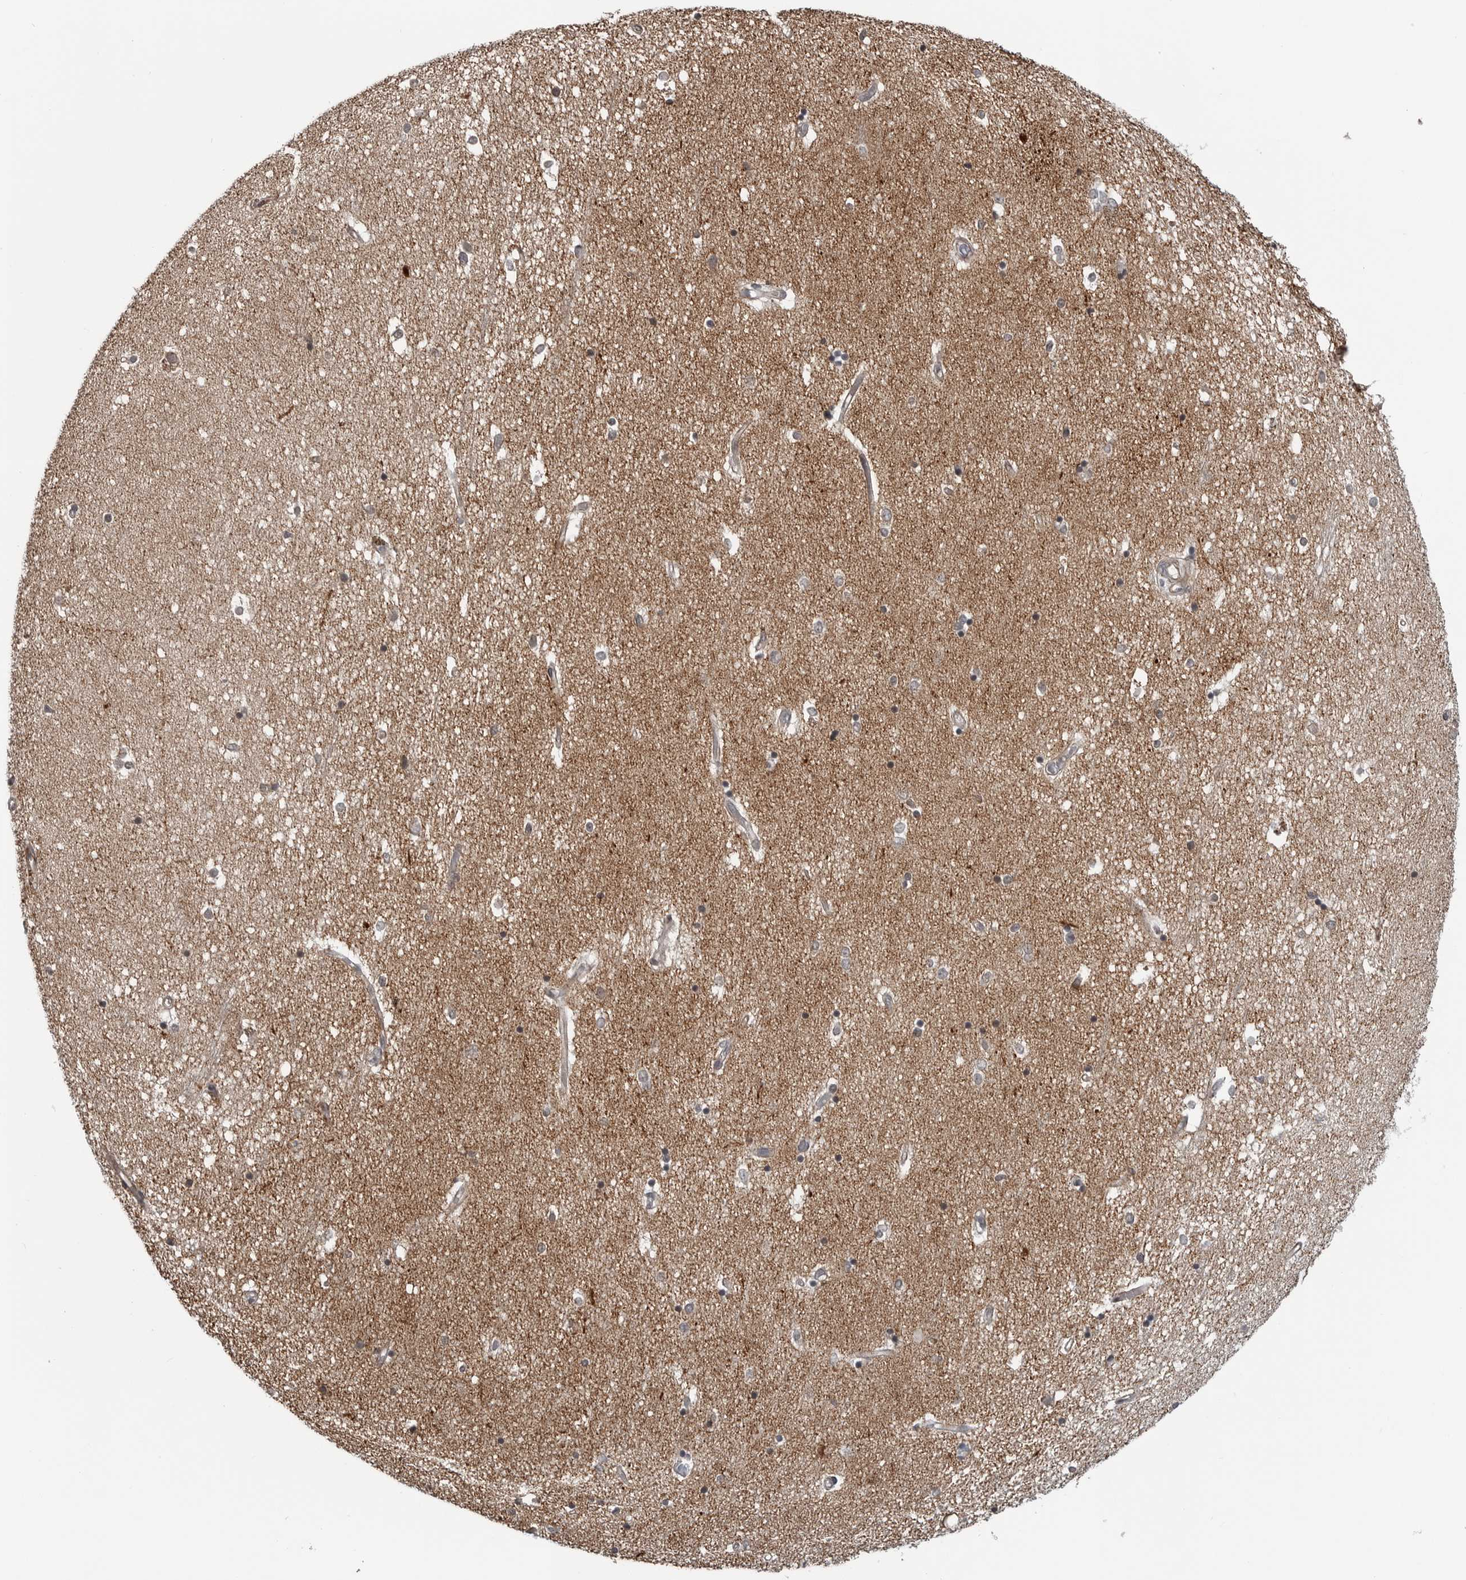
{"staining": {"intensity": "weak", "quantity": "<25%", "location": "cytoplasmic/membranous"}, "tissue": "hippocampus", "cell_type": "Glial cells", "image_type": "normal", "snomed": [{"axis": "morphology", "description": "Normal tissue, NOS"}, {"axis": "topography", "description": "Hippocampus"}], "caption": "This is an IHC micrograph of benign hippocampus. There is no staining in glial cells.", "gene": "FAAP100", "patient": {"sex": "male", "age": 45}}